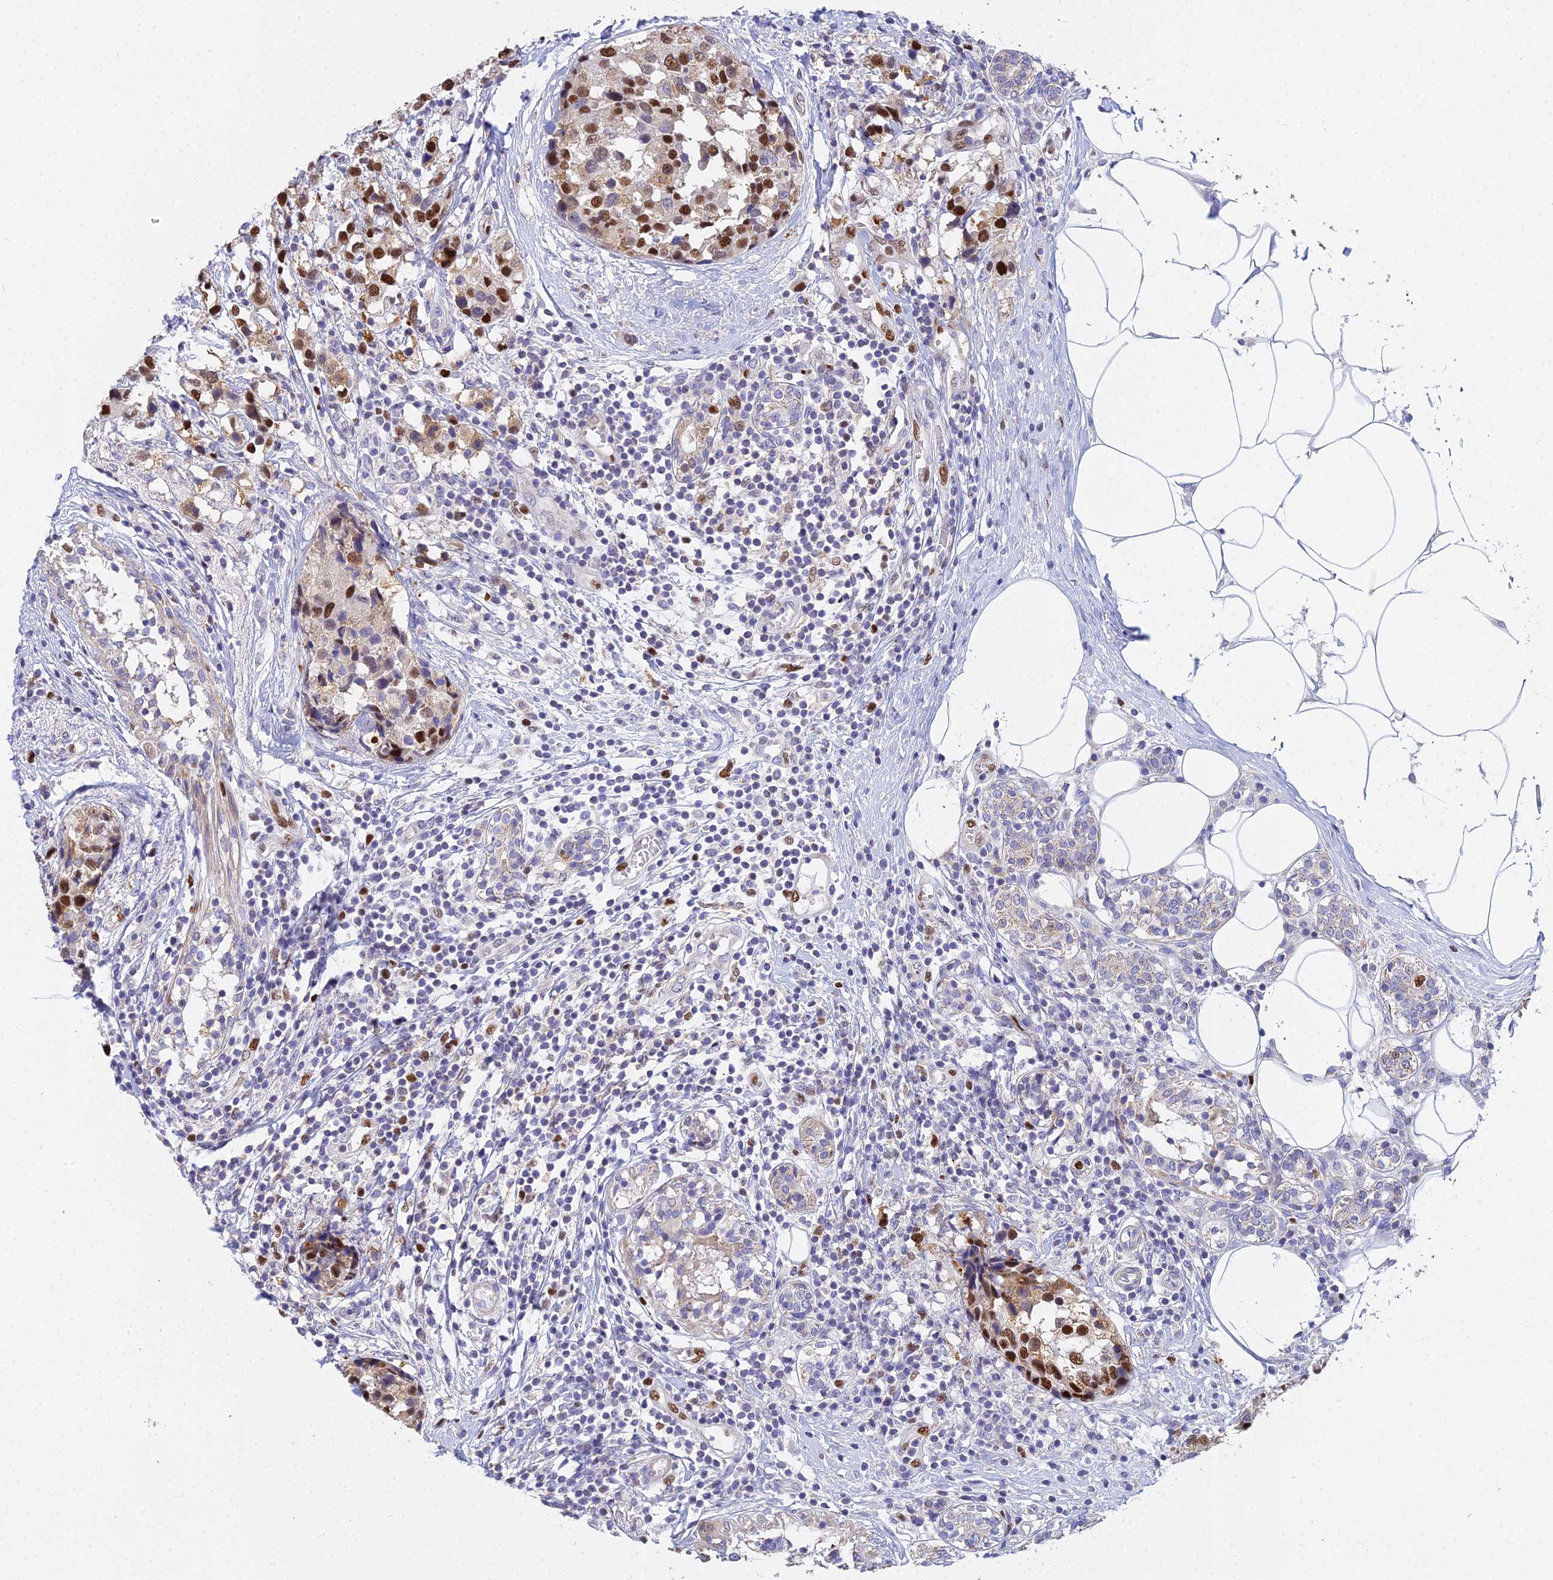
{"staining": {"intensity": "strong", "quantity": ">75%", "location": "cytoplasmic/membranous,nuclear"}, "tissue": "breast cancer", "cell_type": "Tumor cells", "image_type": "cancer", "snomed": [{"axis": "morphology", "description": "Lobular carcinoma"}, {"axis": "topography", "description": "Breast"}], "caption": "Tumor cells demonstrate high levels of strong cytoplasmic/membranous and nuclear staining in approximately >75% of cells in human breast cancer.", "gene": "MCM2", "patient": {"sex": "female", "age": 59}}